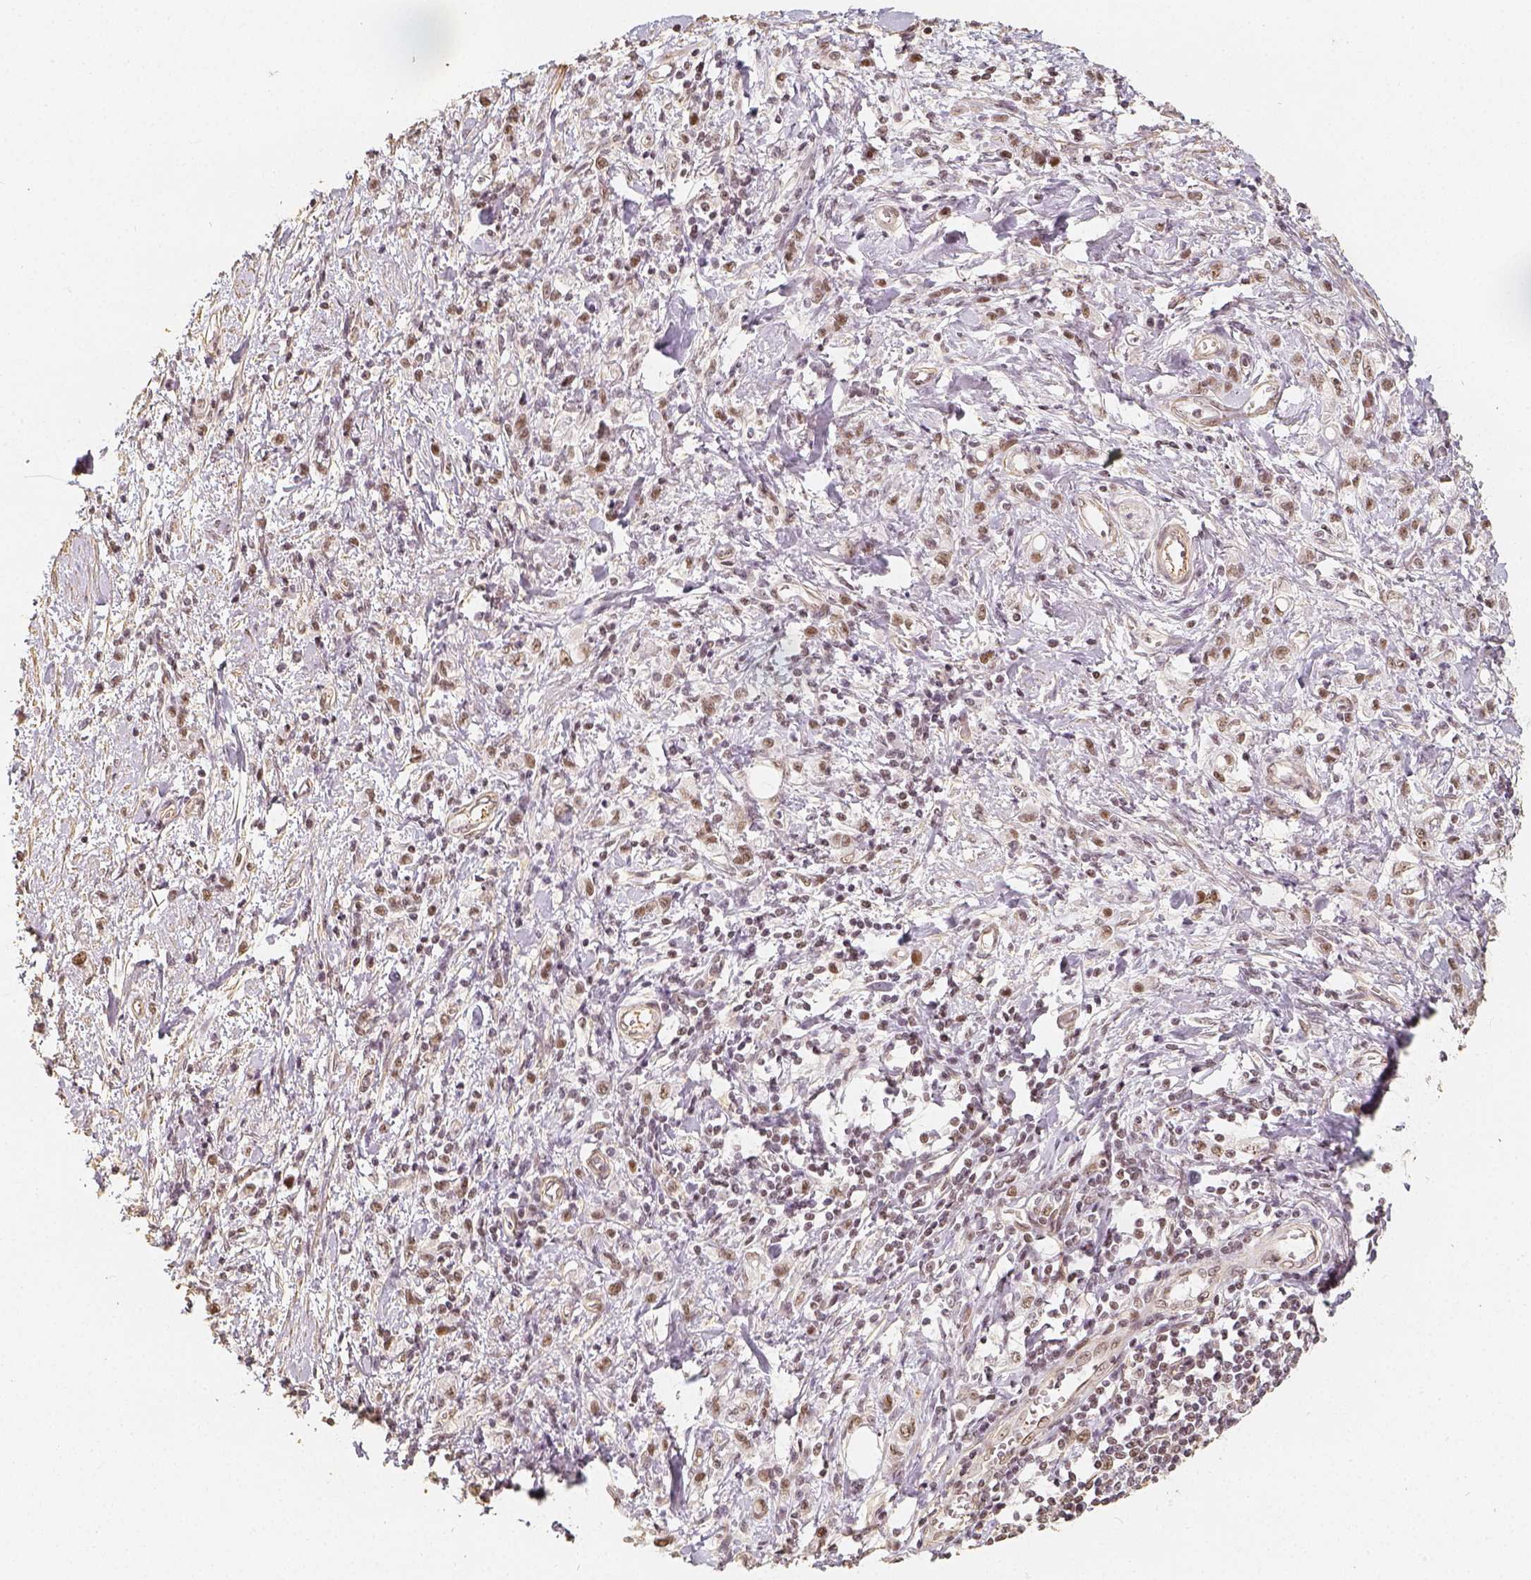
{"staining": {"intensity": "moderate", "quantity": ">75%", "location": "nuclear"}, "tissue": "stomach cancer", "cell_type": "Tumor cells", "image_type": "cancer", "snomed": [{"axis": "morphology", "description": "Adenocarcinoma, NOS"}, {"axis": "topography", "description": "Stomach"}], "caption": "Moderate nuclear staining is seen in approximately >75% of tumor cells in stomach cancer (adenocarcinoma).", "gene": "HDAC1", "patient": {"sex": "male", "age": 77}}